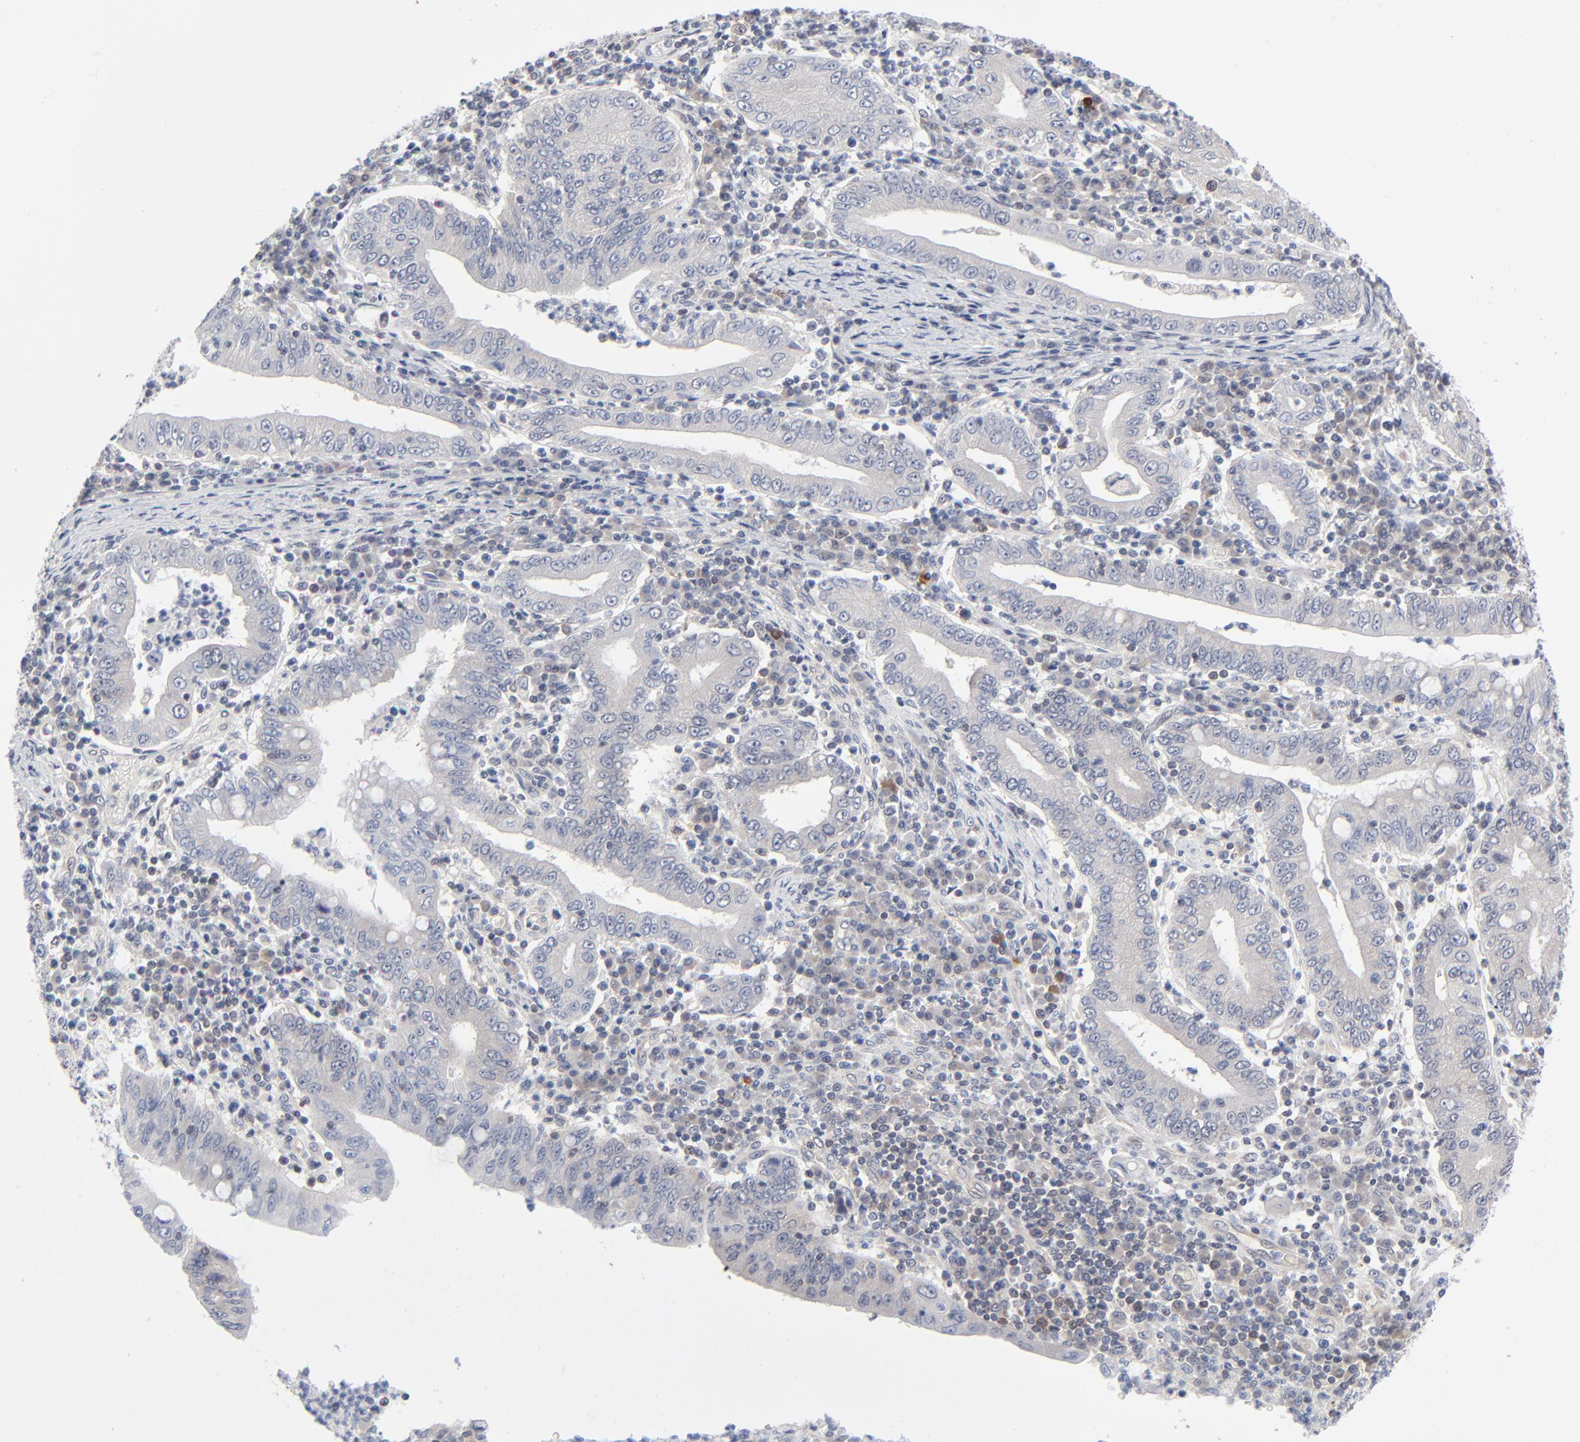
{"staining": {"intensity": "negative", "quantity": "none", "location": "none"}, "tissue": "stomach cancer", "cell_type": "Tumor cells", "image_type": "cancer", "snomed": [{"axis": "morphology", "description": "Normal tissue, NOS"}, {"axis": "morphology", "description": "Adenocarcinoma, NOS"}, {"axis": "topography", "description": "Esophagus"}, {"axis": "topography", "description": "Stomach, upper"}, {"axis": "topography", "description": "Peripheral nerve tissue"}], "caption": "The photomicrograph exhibits no significant expression in tumor cells of stomach adenocarcinoma.", "gene": "RPS6KB1", "patient": {"sex": "male", "age": 62}}